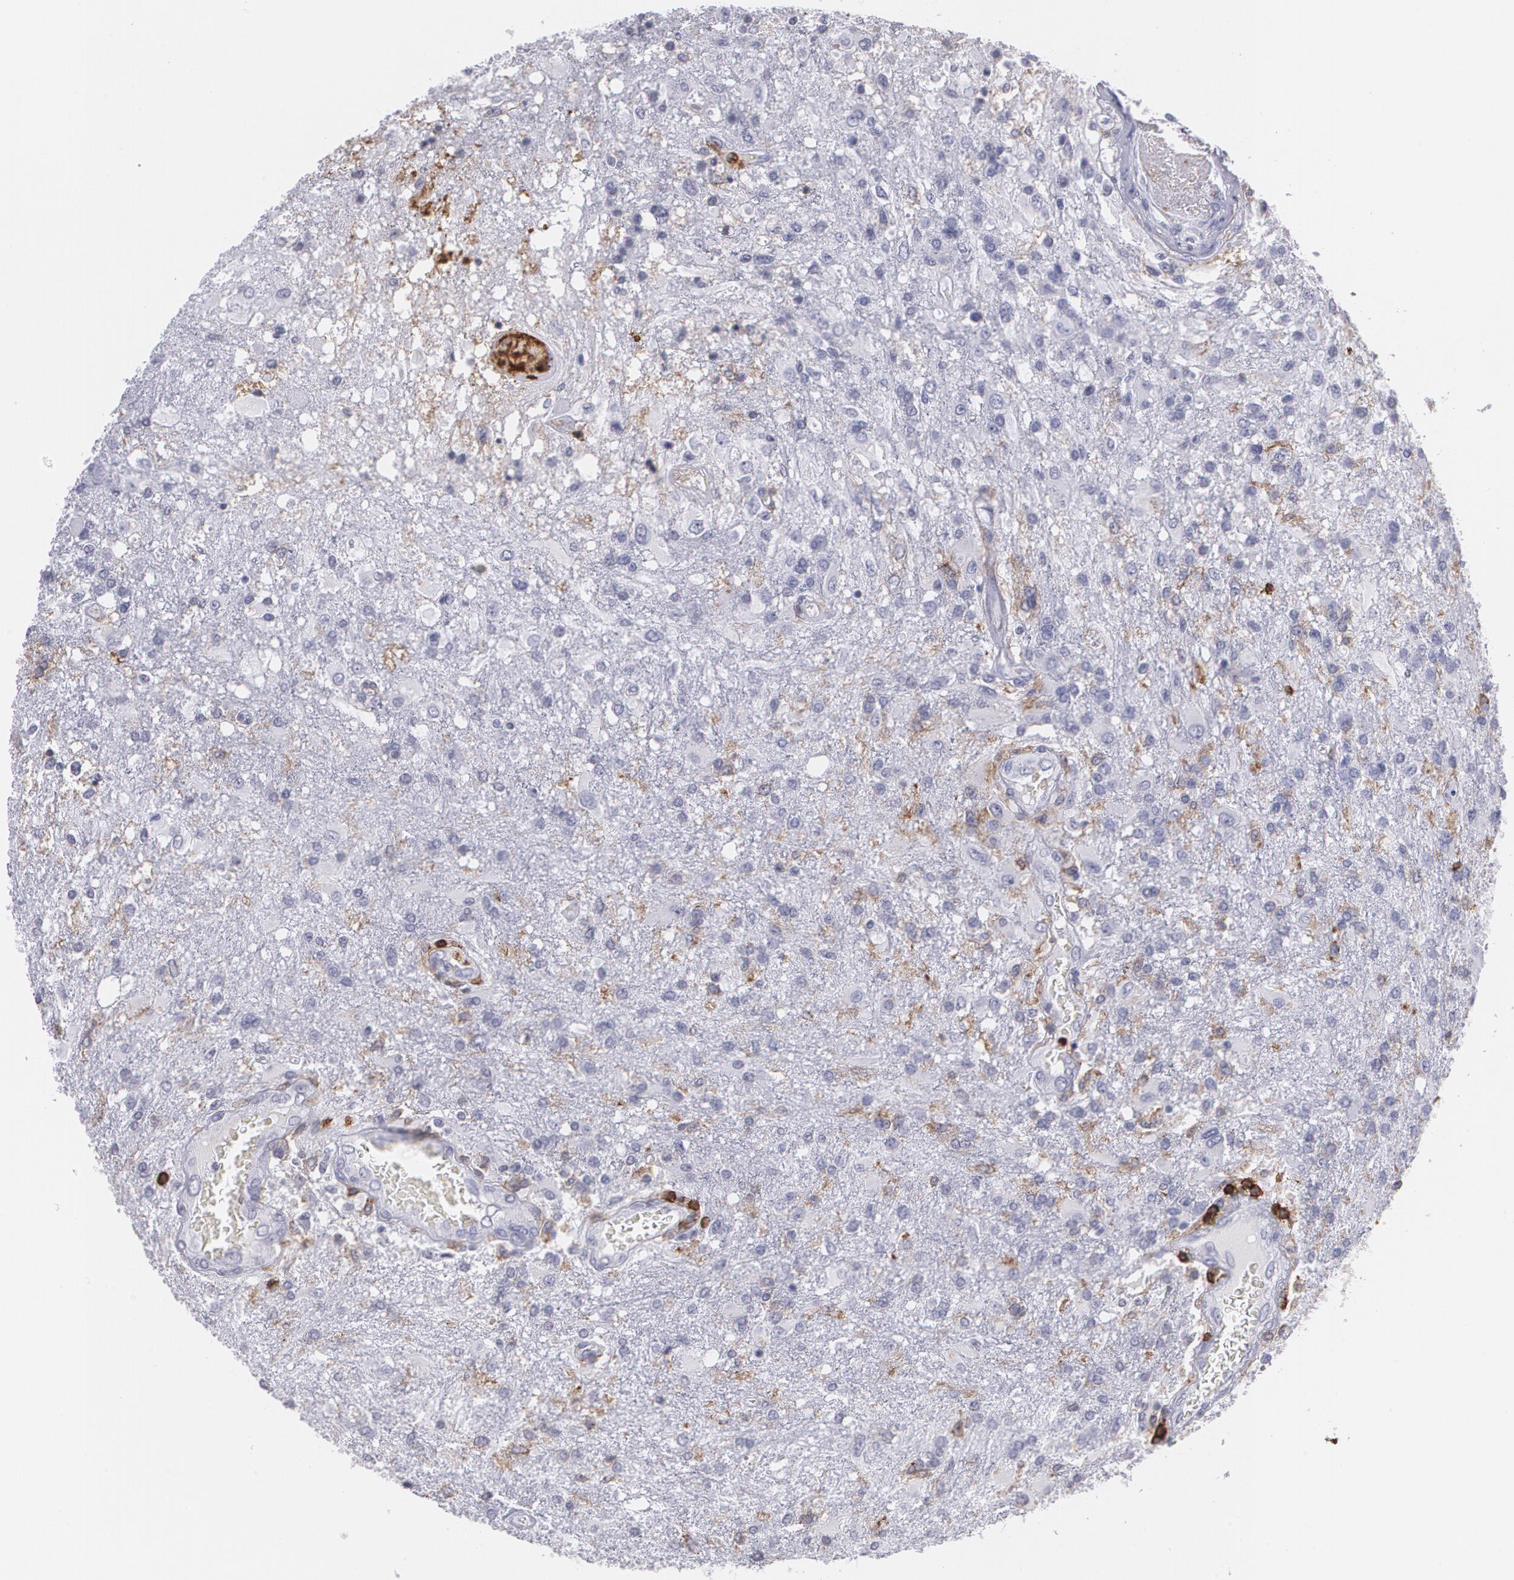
{"staining": {"intensity": "negative", "quantity": "none", "location": "none"}, "tissue": "glioma", "cell_type": "Tumor cells", "image_type": "cancer", "snomed": [{"axis": "morphology", "description": "Glioma, malignant, High grade"}, {"axis": "topography", "description": "Cerebral cortex"}], "caption": "Immunohistochemistry of human glioma displays no positivity in tumor cells. (IHC, brightfield microscopy, high magnification).", "gene": "PTPRC", "patient": {"sex": "male", "age": 79}}